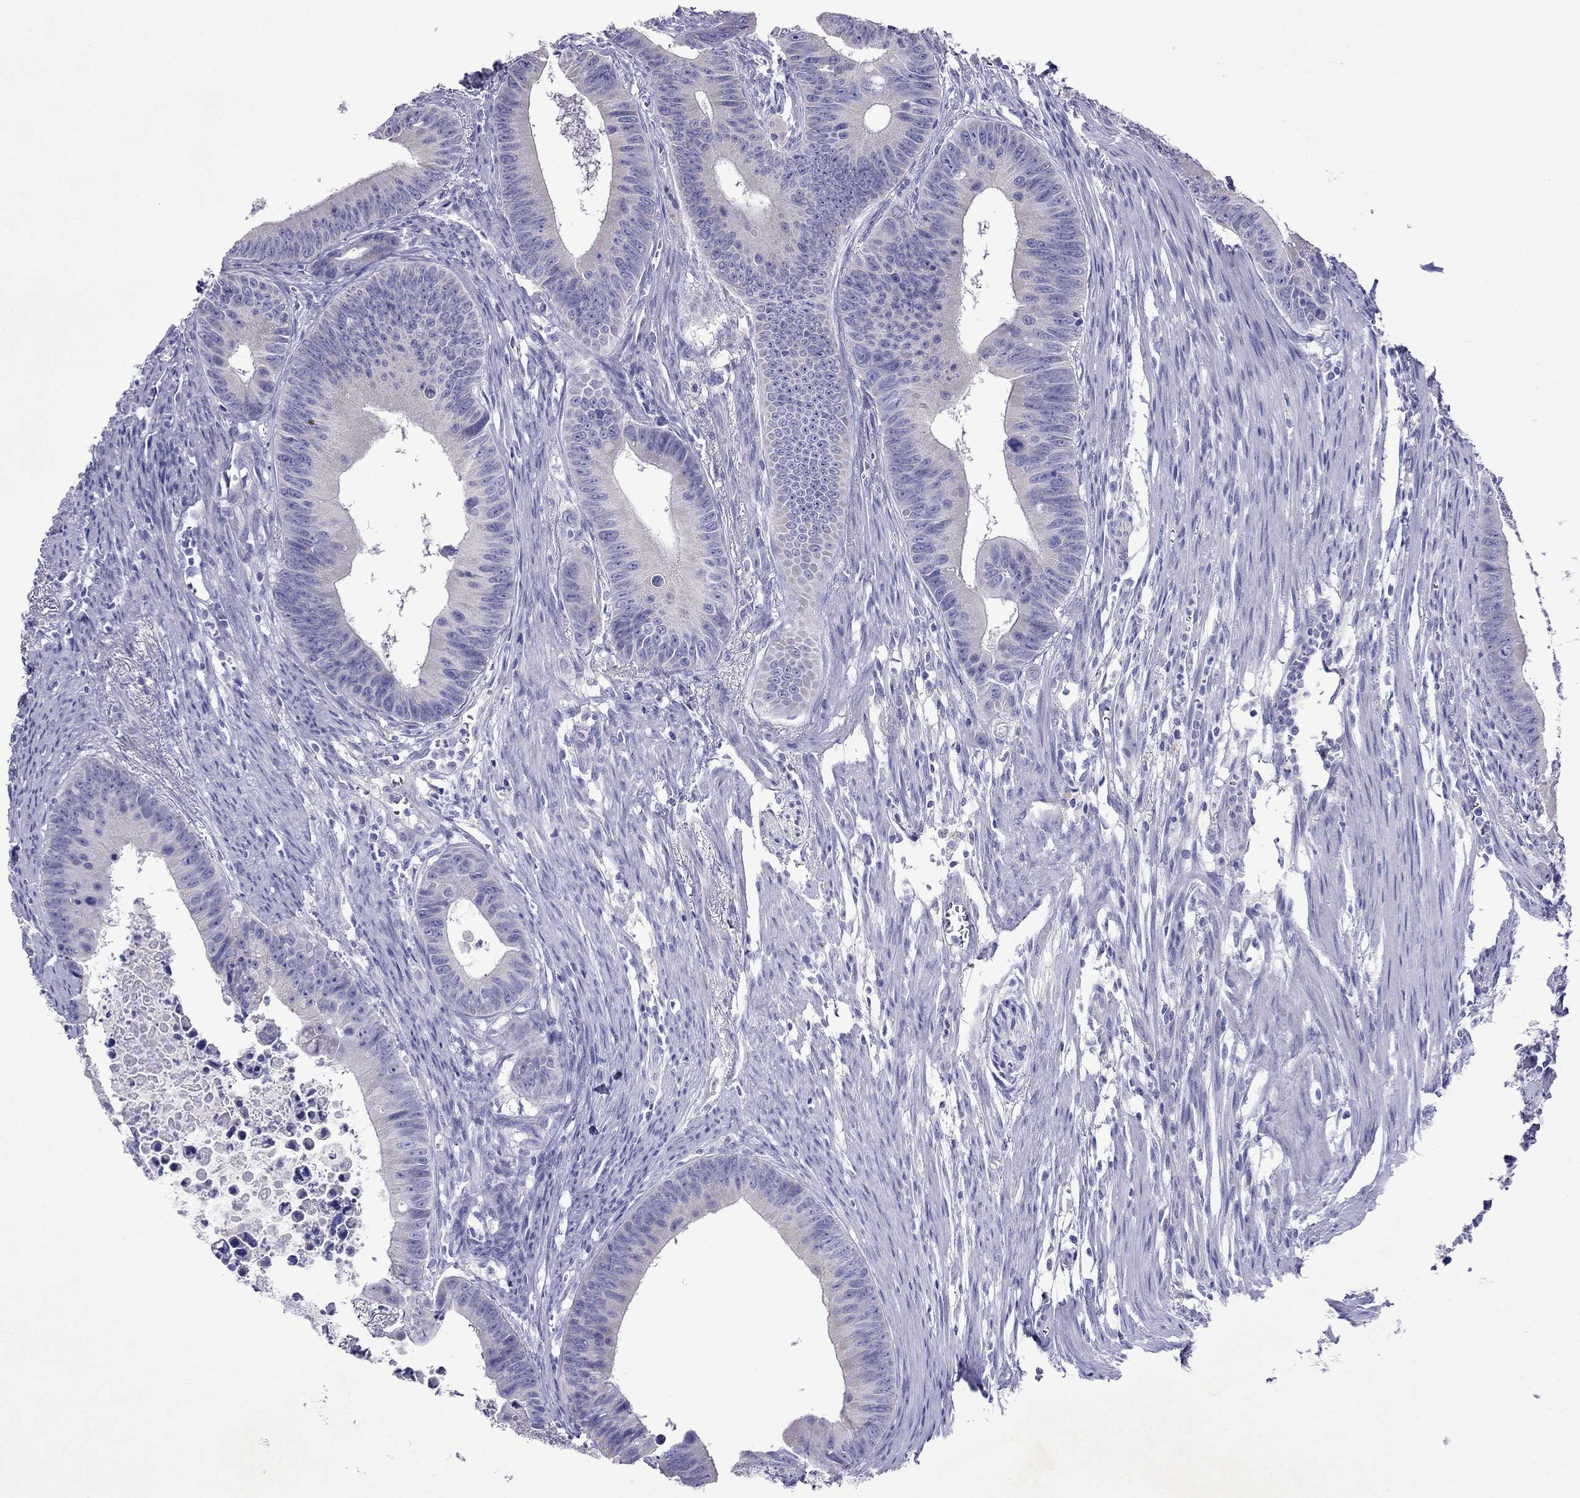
{"staining": {"intensity": "negative", "quantity": "none", "location": "none"}, "tissue": "colorectal cancer", "cell_type": "Tumor cells", "image_type": "cancer", "snomed": [{"axis": "morphology", "description": "Adenocarcinoma, NOS"}, {"axis": "topography", "description": "Colon"}], "caption": "DAB (3,3'-diaminobenzidine) immunohistochemical staining of colorectal cancer reveals no significant positivity in tumor cells.", "gene": "TDRD1", "patient": {"sex": "female", "age": 87}}